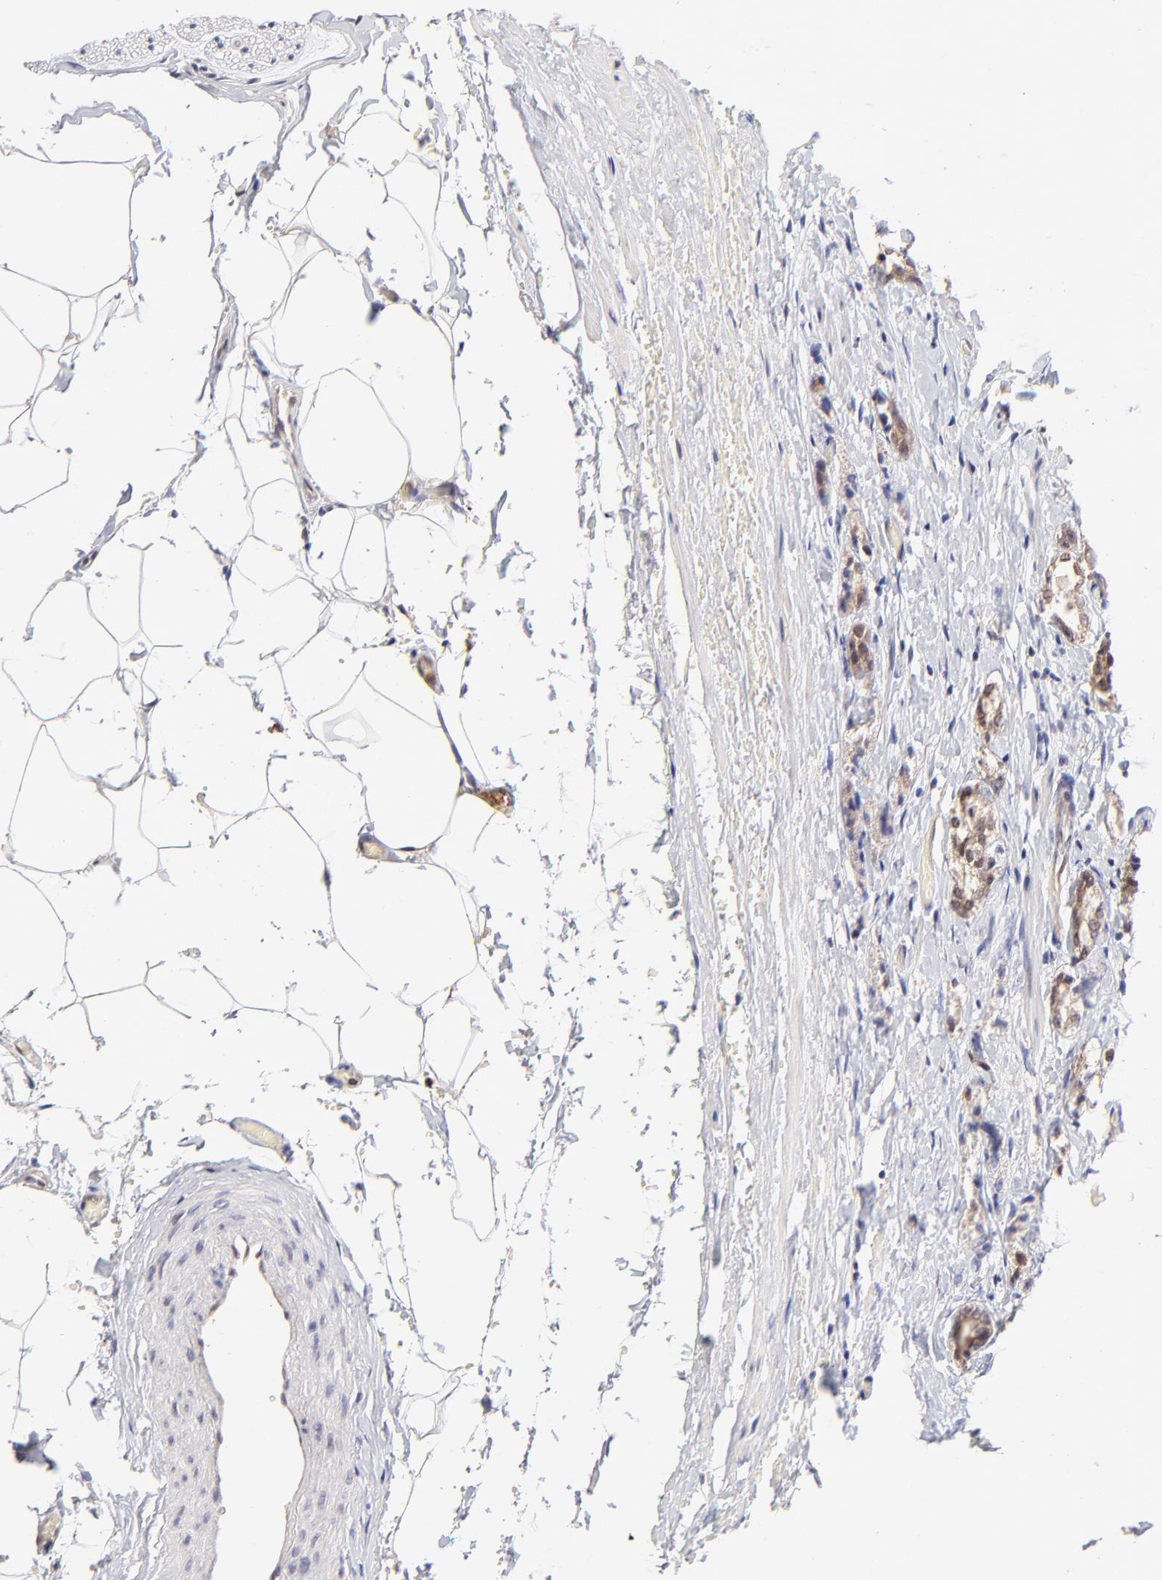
{"staining": {"intensity": "moderate", "quantity": ">75%", "location": "cytoplasmic/membranous"}, "tissue": "prostate cancer", "cell_type": "Tumor cells", "image_type": "cancer", "snomed": [{"axis": "morphology", "description": "Adenocarcinoma, Medium grade"}, {"axis": "topography", "description": "Prostate"}], "caption": "A micrograph of prostate medium-grade adenocarcinoma stained for a protein reveals moderate cytoplasmic/membranous brown staining in tumor cells. (brown staining indicates protein expression, while blue staining denotes nuclei).", "gene": "ZNF10", "patient": {"sex": "male", "age": 59}}